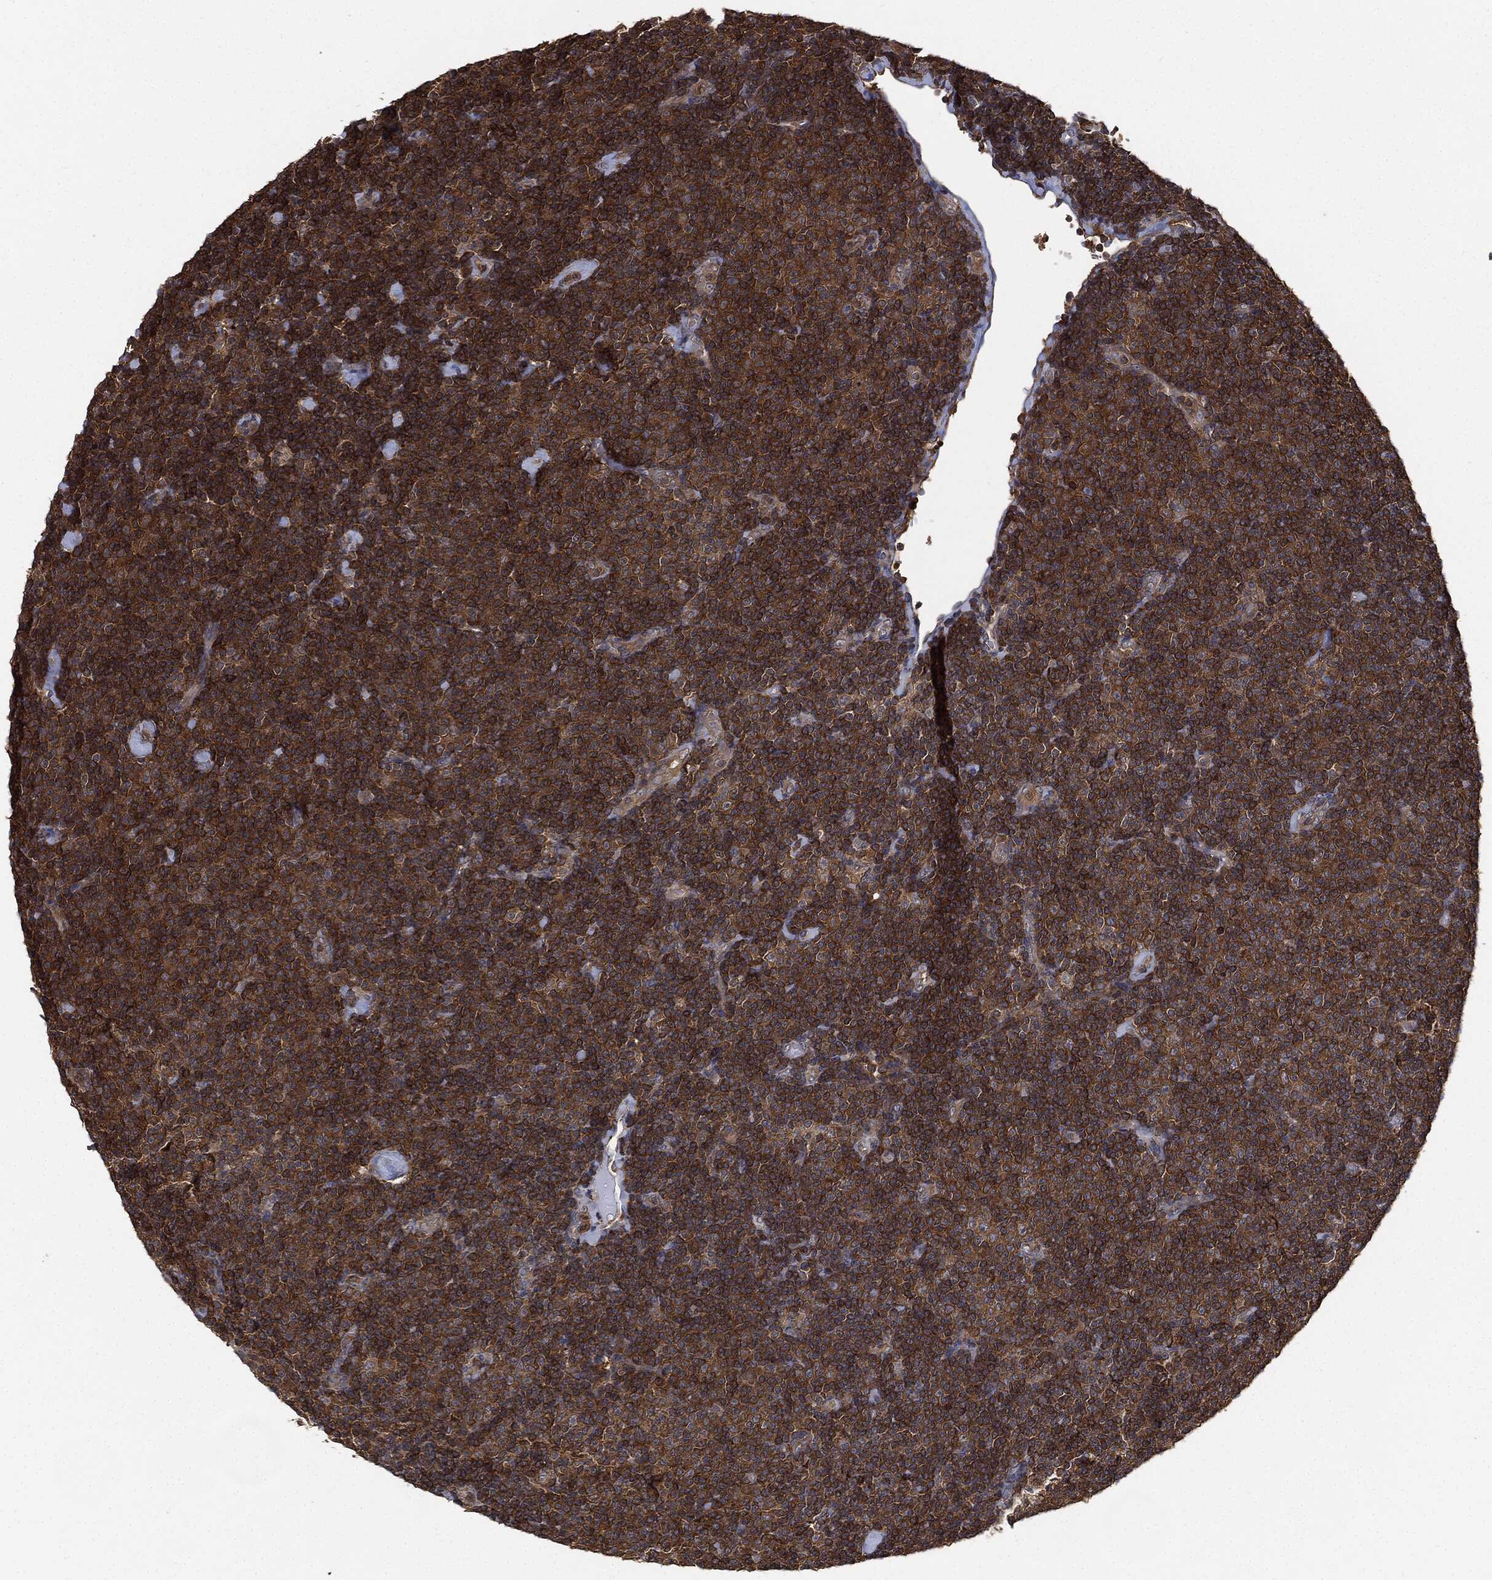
{"staining": {"intensity": "strong", "quantity": ">75%", "location": "cytoplasmic/membranous"}, "tissue": "lymphoma", "cell_type": "Tumor cells", "image_type": "cancer", "snomed": [{"axis": "morphology", "description": "Malignant lymphoma, non-Hodgkin's type, Low grade"}, {"axis": "topography", "description": "Lymph node"}], "caption": "Lymphoma tissue demonstrates strong cytoplasmic/membranous staining in approximately >75% of tumor cells Nuclei are stained in blue.", "gene": "BRAF", "patient": {"sex": "male", "age": 81}}